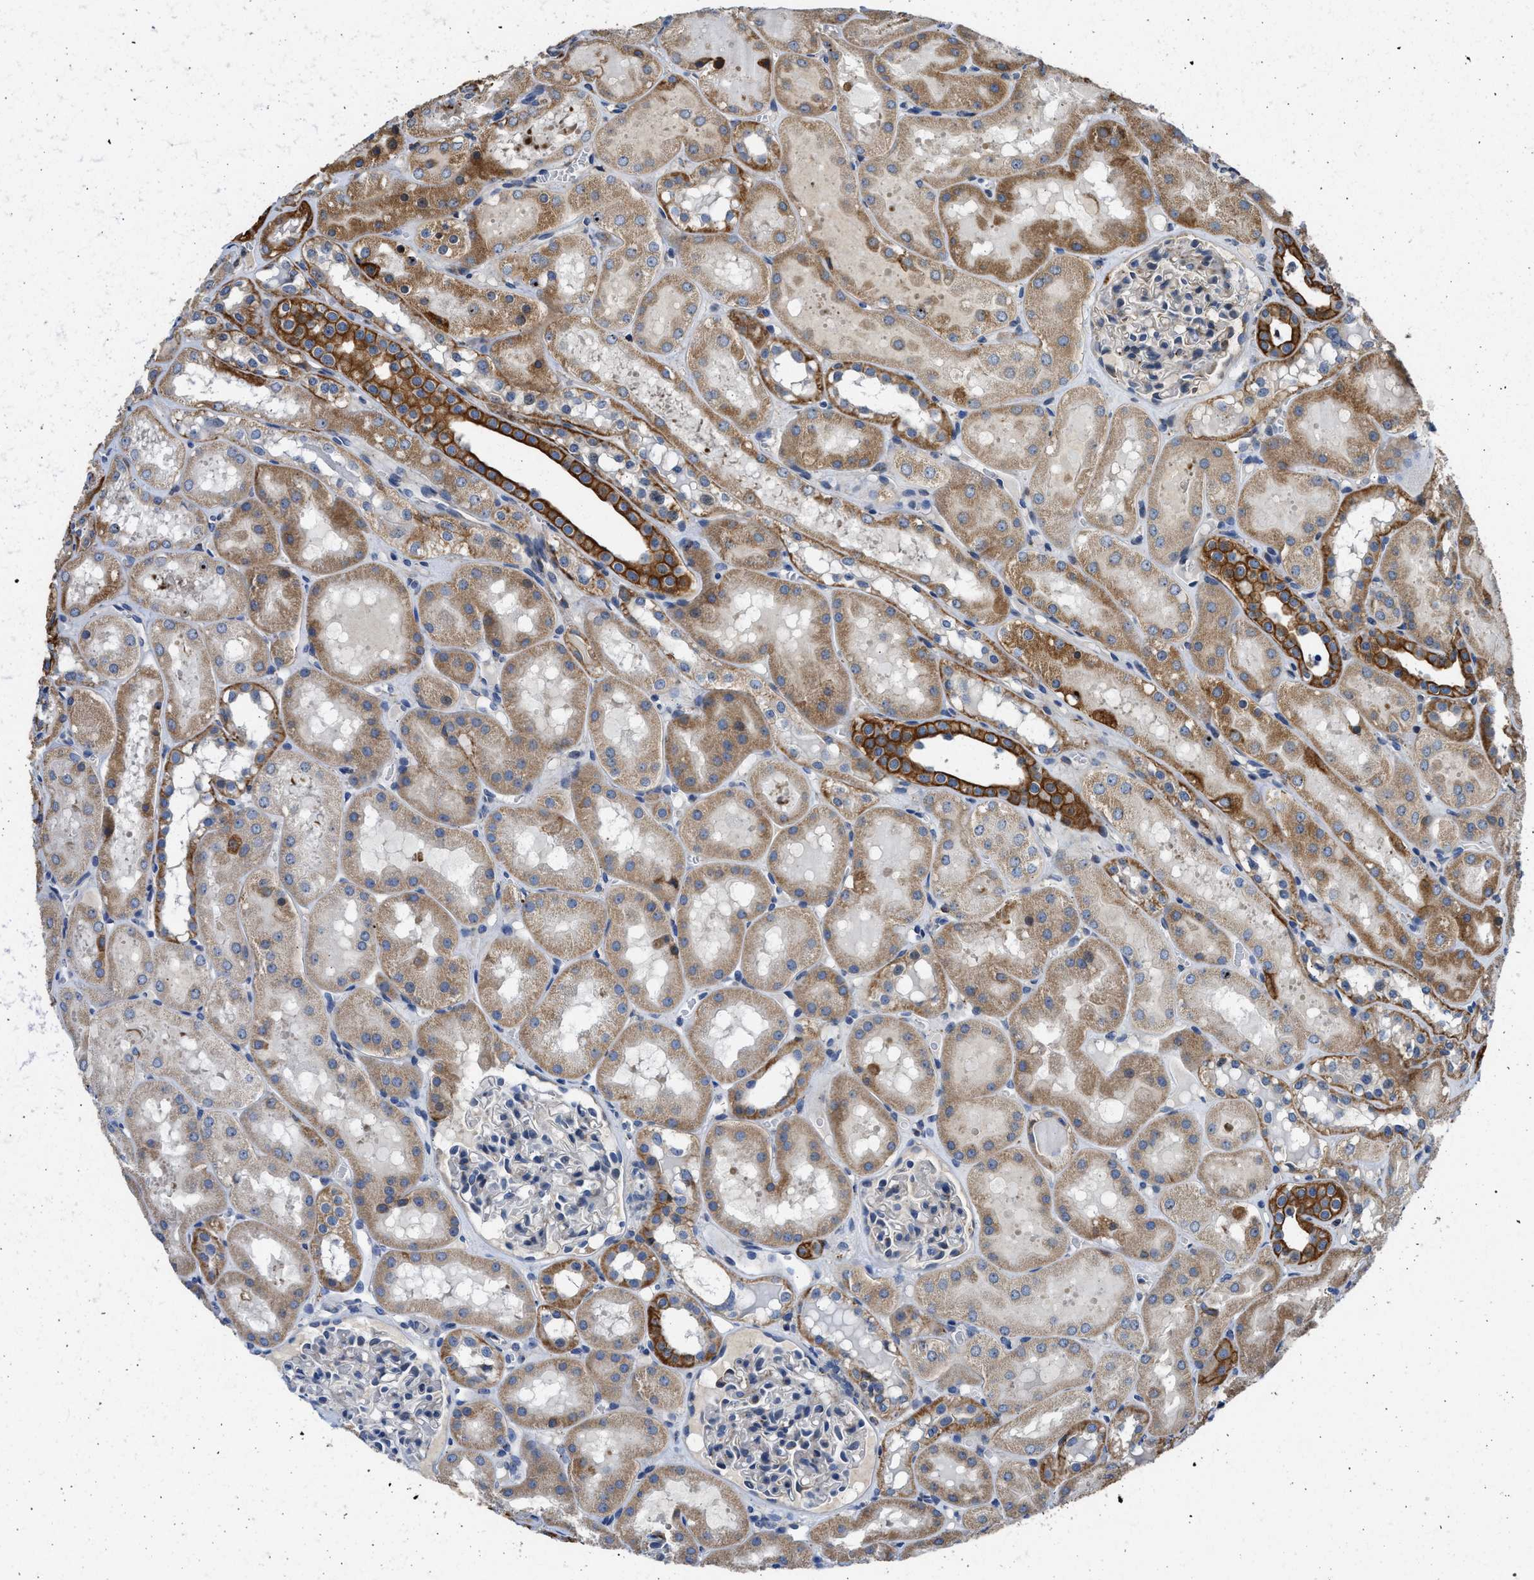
{"staining": {"intensity": "negative", "quantity": "none", "location": "none"}, "tissue": "kidney", "cell_type": "Cells in glomeruli", "image_type": "normal", "snomed": [{"axis": "morphology", "description": "Normal tissue, NOS"}, {"axis": "topography", "description": "Kidney"}, {"axis": "topography", "description": "Urinary bladder"}], "caption": "The immunohistochemistry histopathology image has no significant staining in cells in glomeruli of kidney.", "gene": "PLD2", "patient": {"sex": "male", "age": 16}}